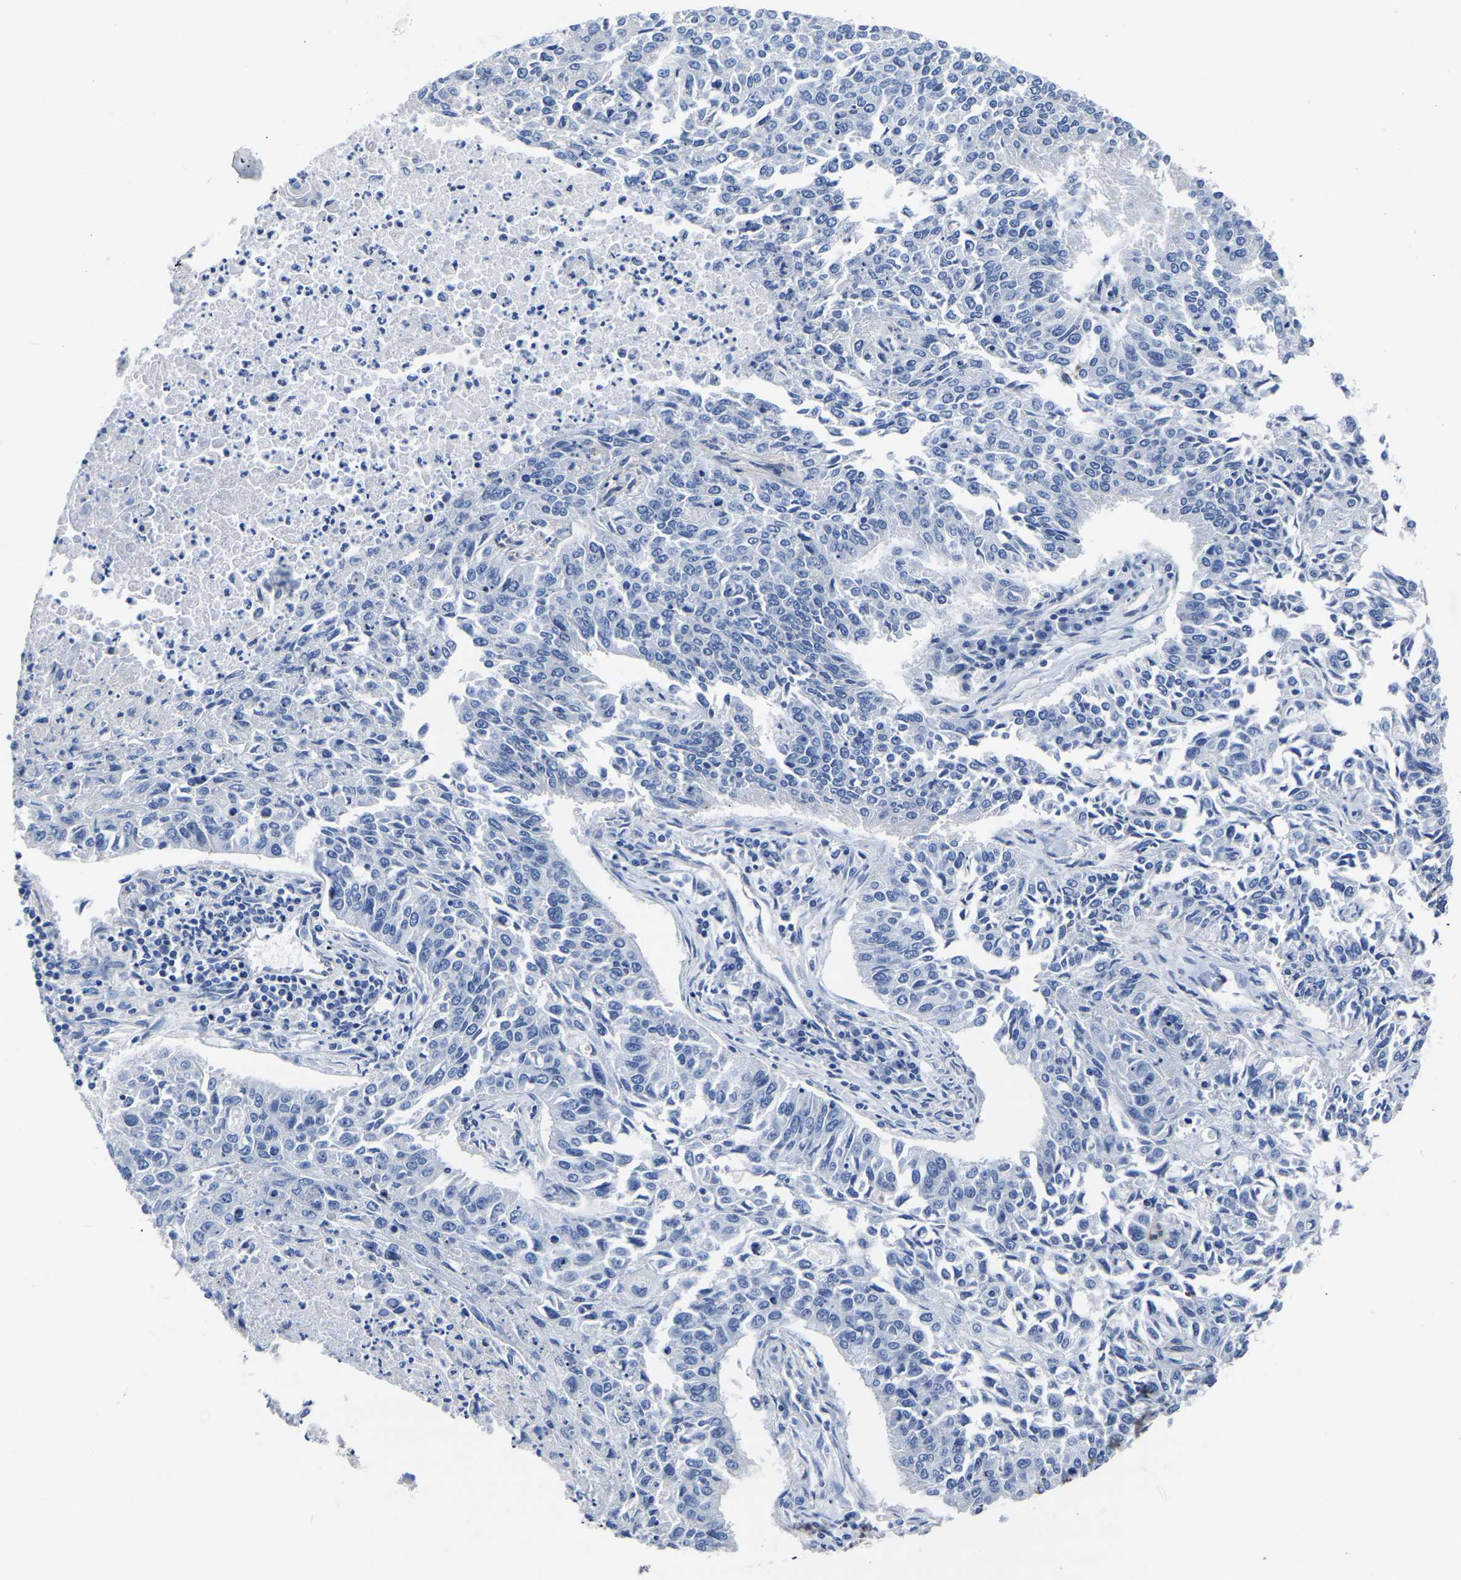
{"staining": {"intensity": "negative", "quantity": "none", "location": "none"}, "tissue": "lung cancer", "cell_type": "Tumor cells", "image_type": "cancer", "snomed": [{"axis": "morphology", "description": "Normal tissue, NOS"}, {"axis": "morphology", "description": "Squamous cell carcinoma, NOS"}, {"axis": "topography", "description": "Cartilage tissue"}, {"axis": "topography", "description": "Bronchus"}, {"axis": "topography", "description": "Lung"}], "caption": "Human lung cancer stained for a protein using IHC shows no positivity in tumor cells.", "gene": "SLC45A3", "patient": {"sex": "female", "age": 49}}